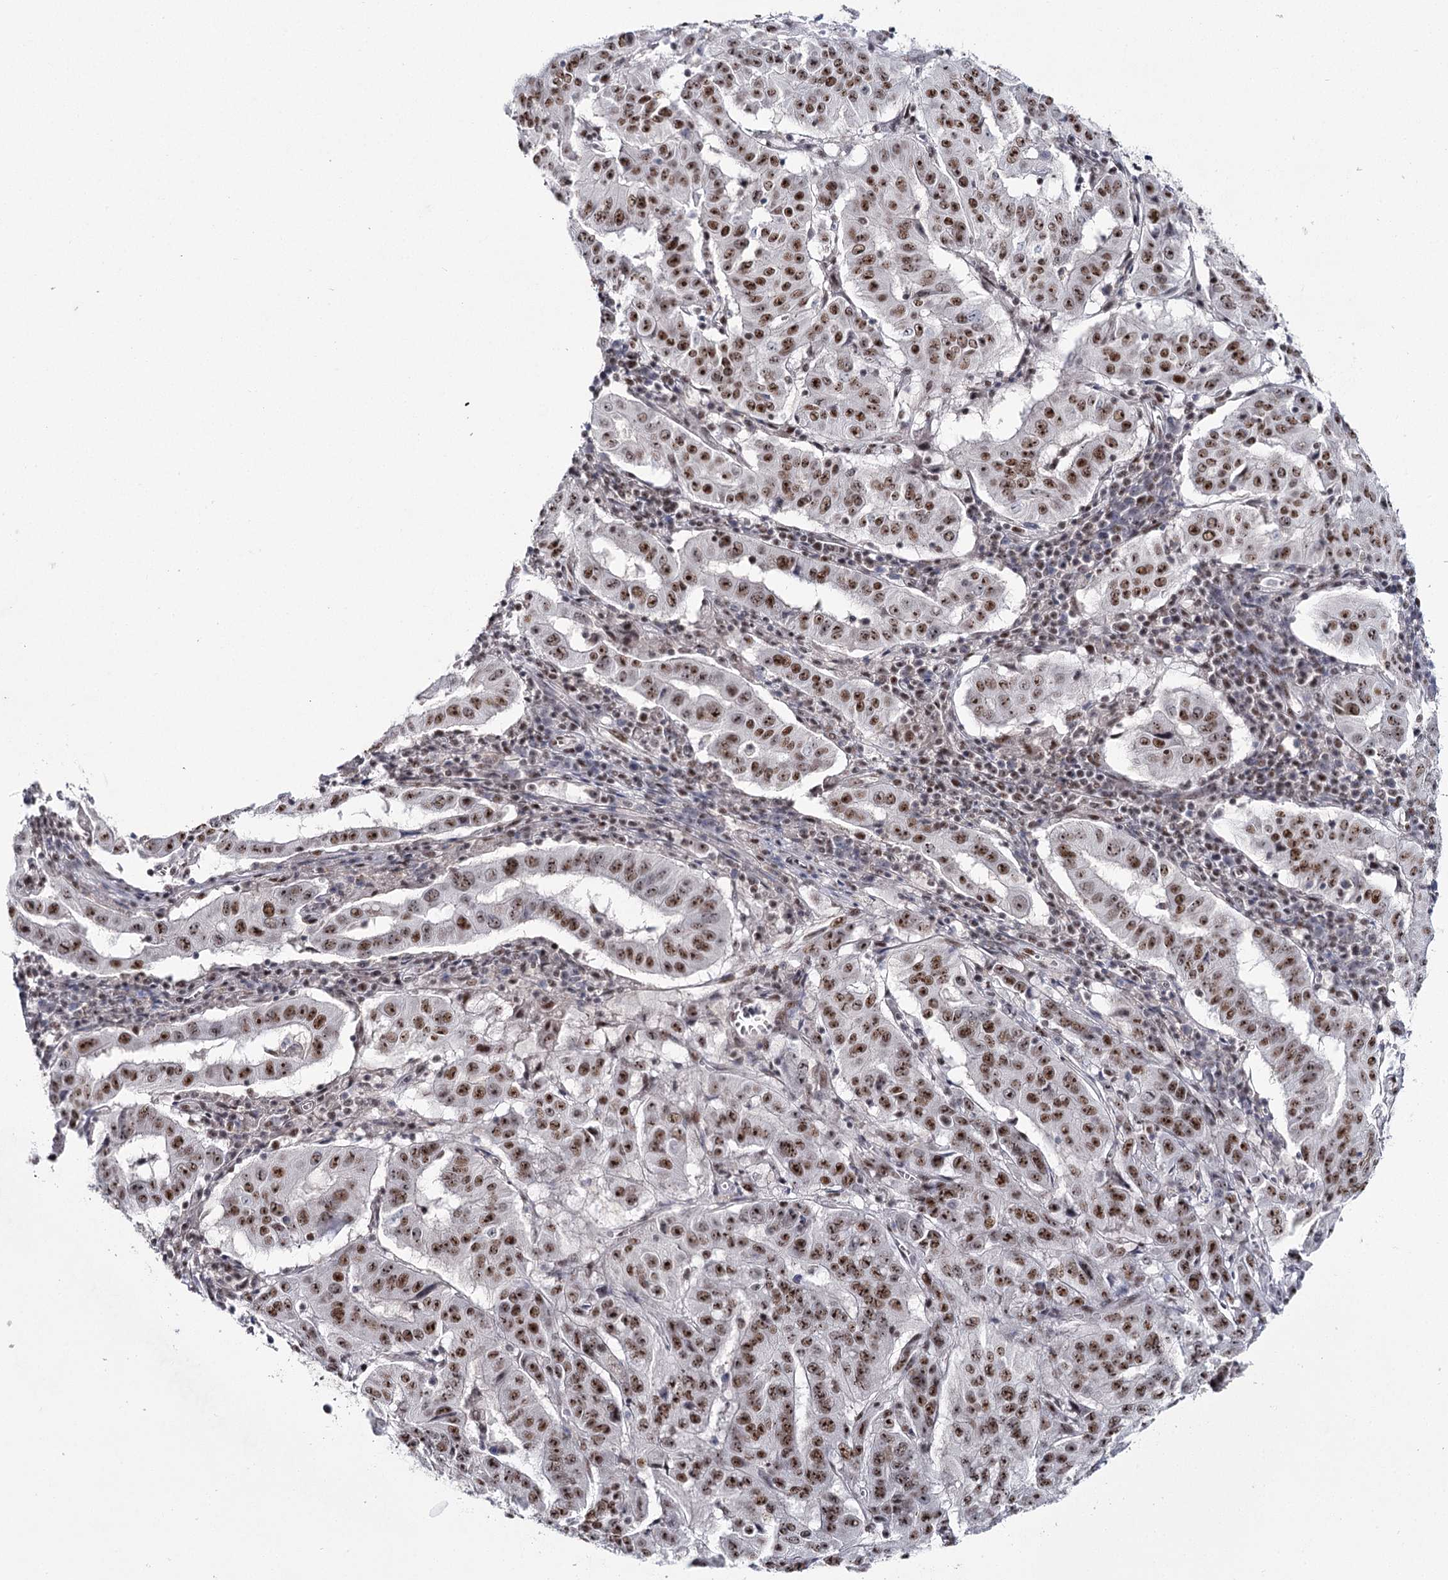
{"staining": {"intensity": "strong", "quantity": ">75%", "location": "nuclear"}, "tissue": "pancreatic cancer", "cell_type": "Tumor cells", "image_type": "cancer", "snomed": [{"axis": "morphology", "description": "Adenocarcinoma, NOS"}, {"axis": "topography", "description": "Pancreas"}], "caption": "Pancreatic cancer (adenocarcinoma) tissue shows strong nuclear expression in approximately >75% of tumor cells, visualized by immunohistochemistry.", "gene": "SCAF8", "patient": {"sex": "male", "age": 63}}